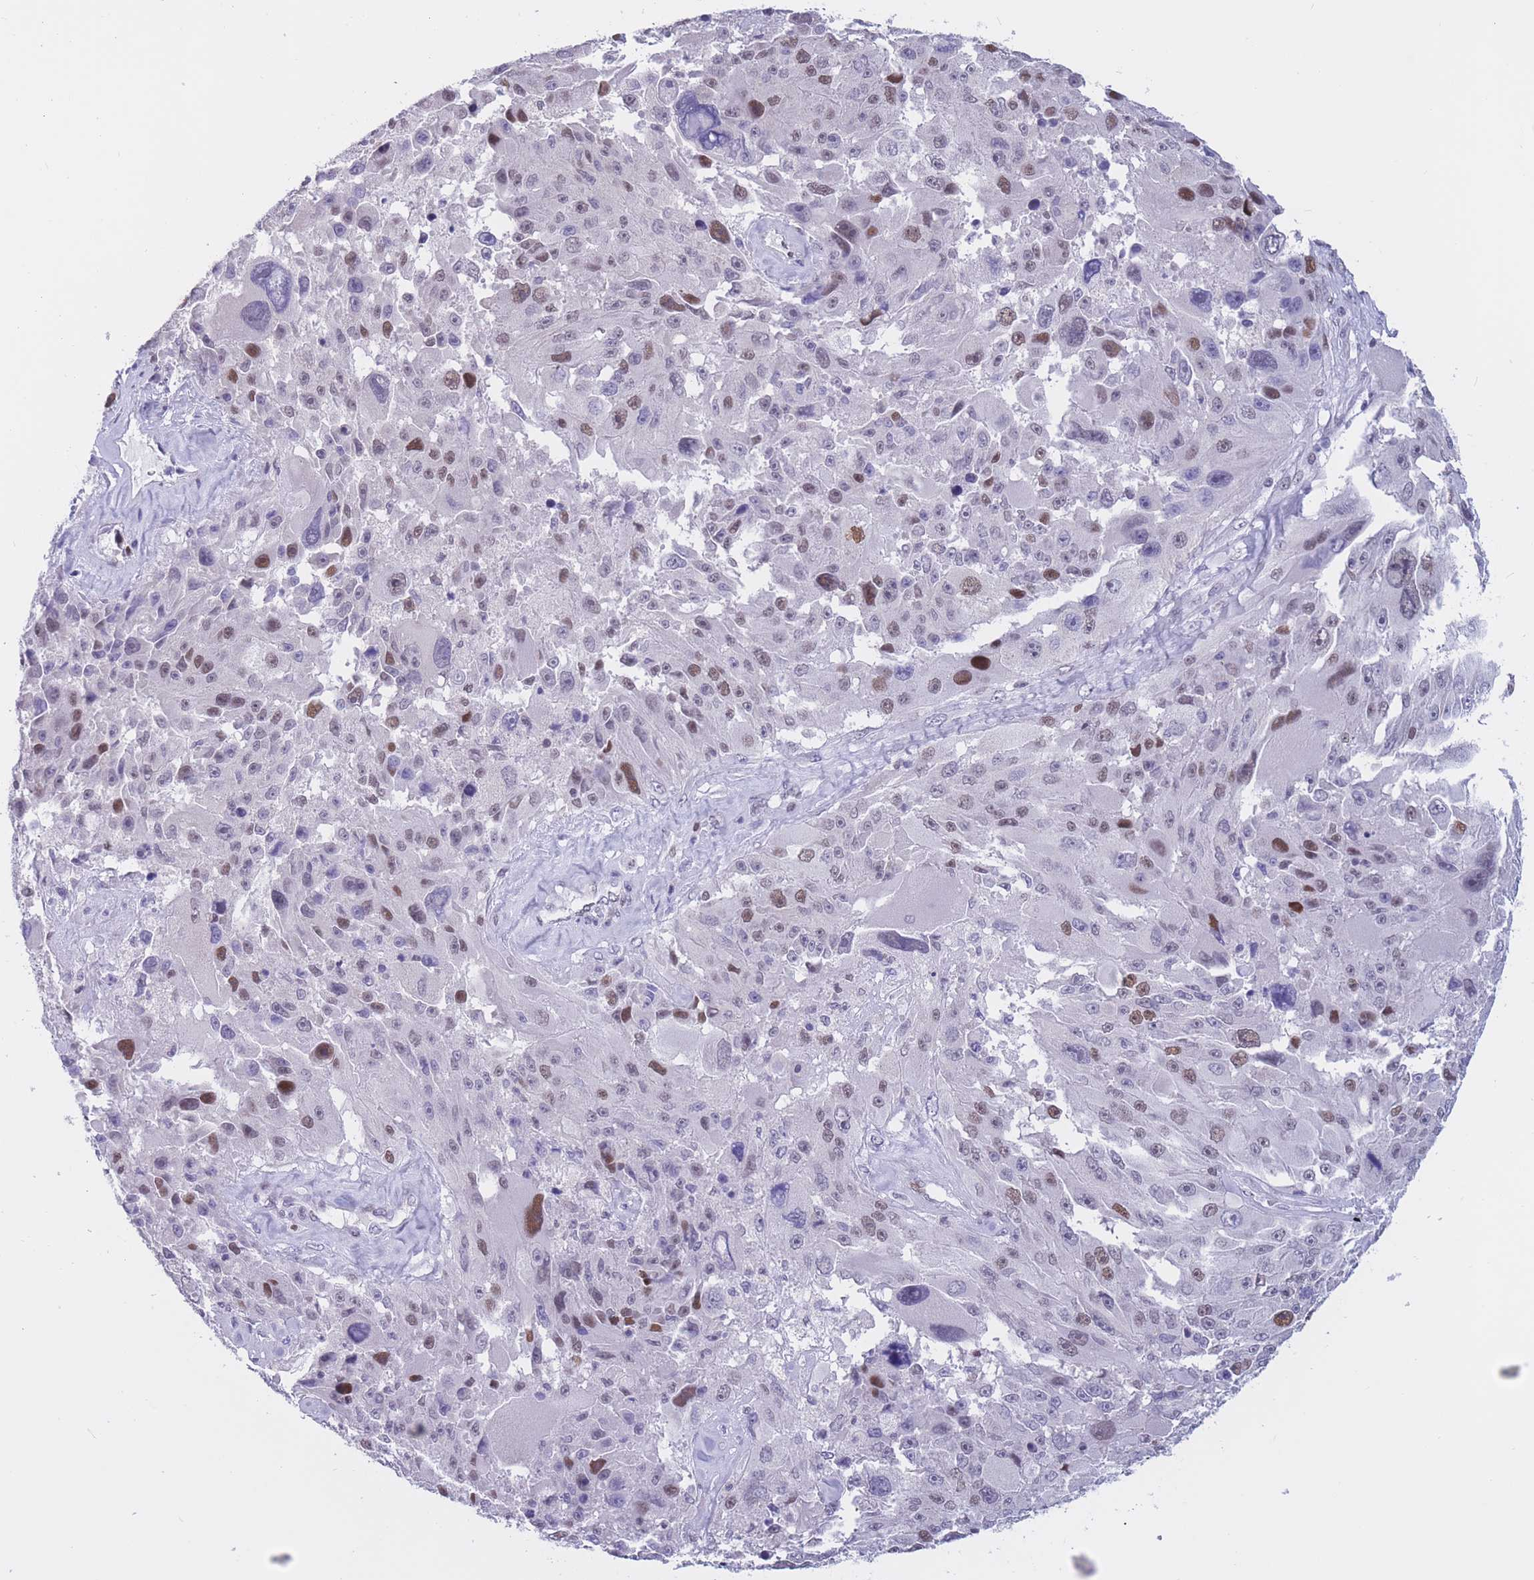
{"staining": {"intensity": "moderate", "quantity": "<25%", "location": "nuclear"}, "tissue": "melanoma", "cell_type": "Tumor cells", "image_type": "cancer", "snomed": [{"axis": "morphology", "description": "Malignant melanoma, Metastatic site"}, {"axis": "topography", "description": "Lymph node"}], "caption": "Malignant melanoma (metastatic site) stained with immunohistochemistry demonstrates moderate nuclear staining in about <25% of tumor cells.", "gene": "NASP", "patient": {"sex": "male", "age": 62}}